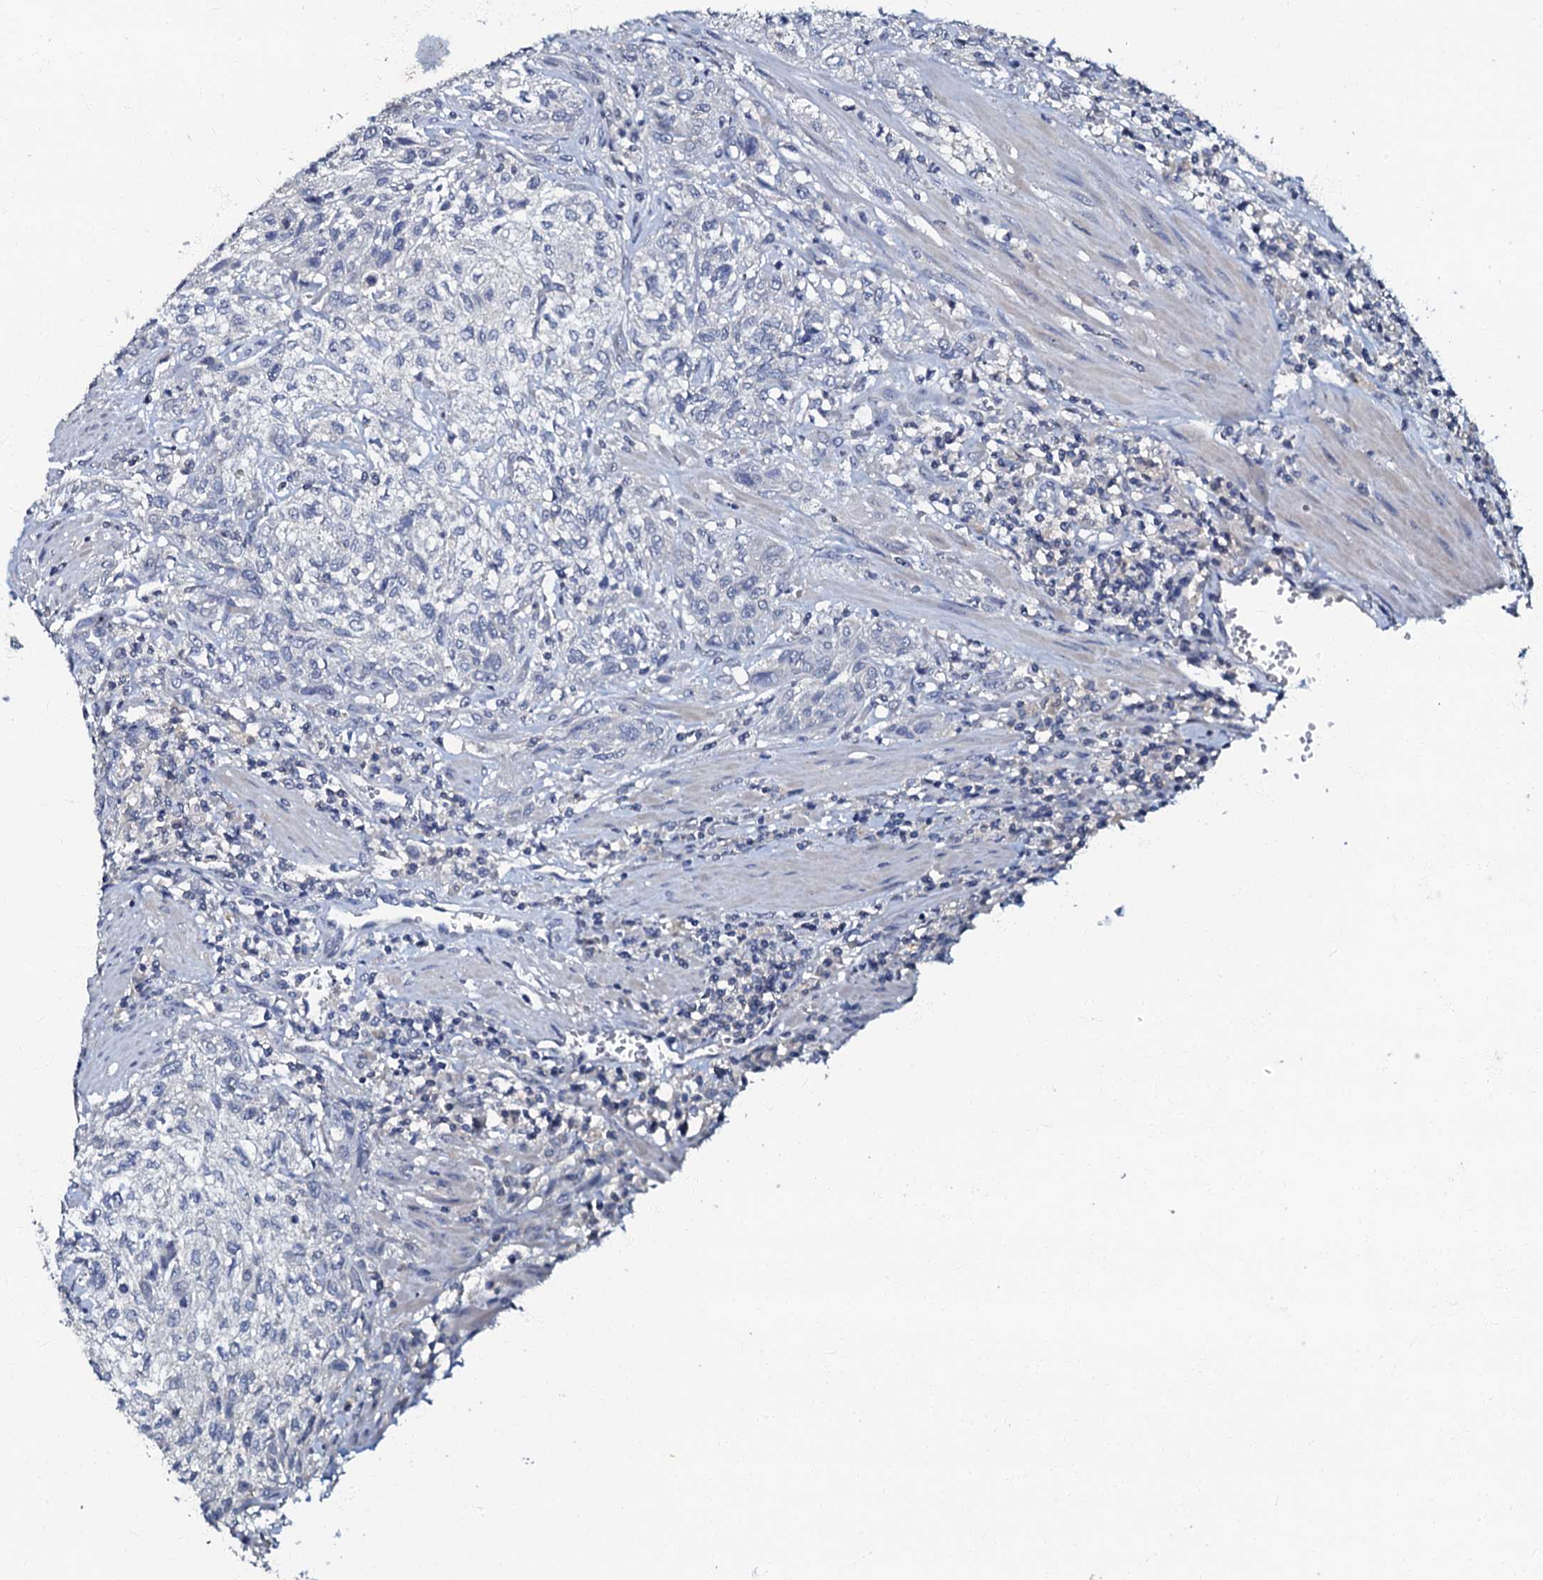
{"staining": {"intensity": "negative", "quantity": "none", "location": "none"}, "tissue": "urothelial cancer", "cell_type": "Tumor cells", "image_type": "cancer", "snomed": [{"axis": "morphology", "description": "Normal tissue, NOS"}, {"axis": "morphology", "description": "Urothelial carcinoma, NOS"}, {"axis": "topography", "description": "Urinary bladder"}, {"axis": "topography", "description": "Peripheral nerve tissue"}], "caption": "This photomicrograph is of urothelial cancer stained with immunohistochemistry (IHC) to label a protein in brown with the nuclei are counter-stained blue. There is no positivity in tumor cells.", "gene": "OLAH", "patient": {"sex": "male", "age": 35}}